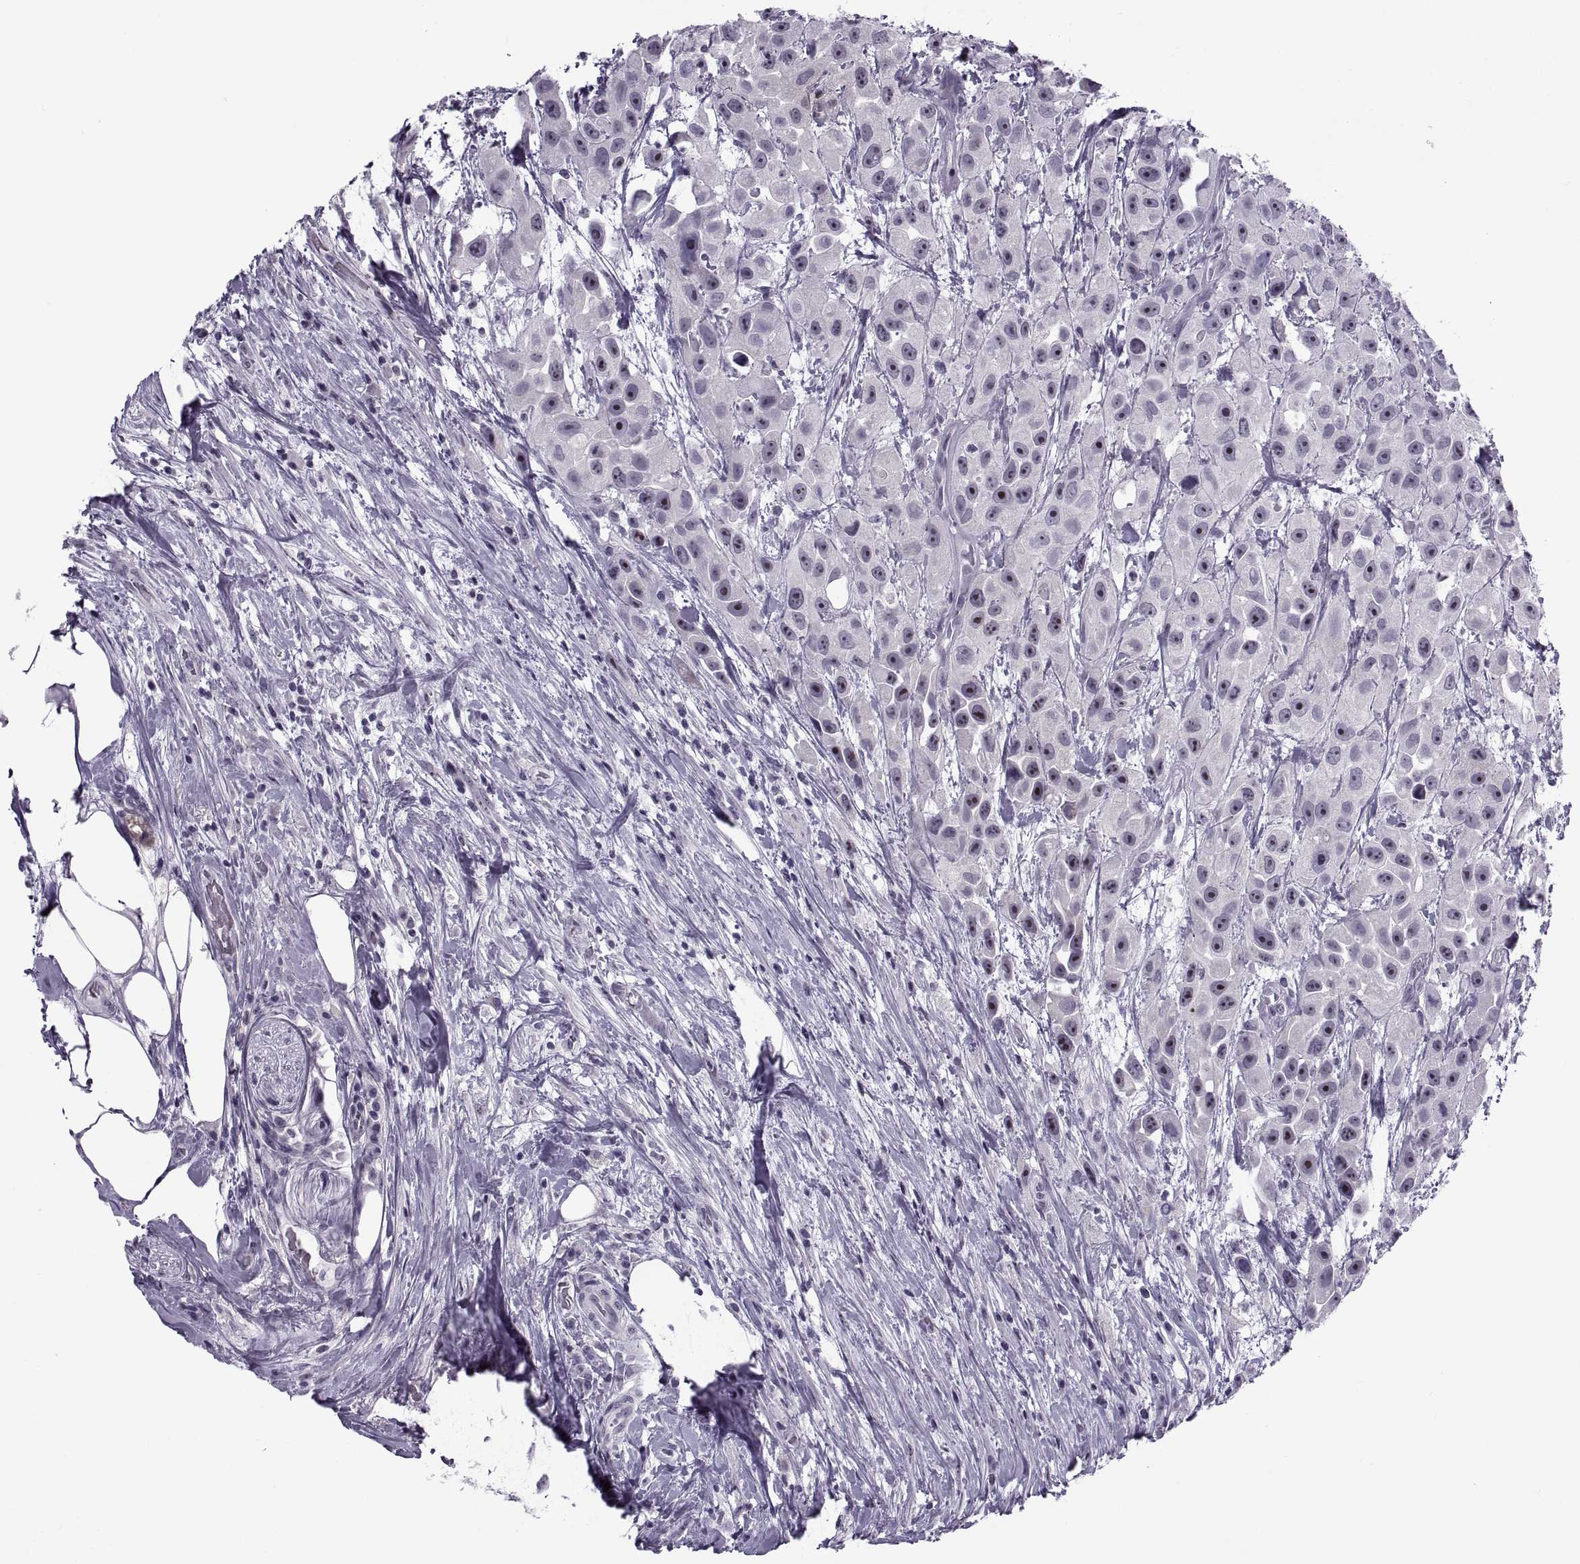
{"staining": {"intensity": "negative", "quantity": "none", "location": "none"}, "tissue": "urothelial cancer", "cell_type": "Tumor cells", "image_type": "cancer", "snomed": [{"axis": "morphology", "description": "Urothelial carcinoma, High grade"}, {"axis": "topography", "description": "Urinary bladder"}], "caption": "Tumor cells show no significant protein expression in urothelial cancer.", "gene": "TBC1D3G", "patient": {"sex": "male", "age": 79}}